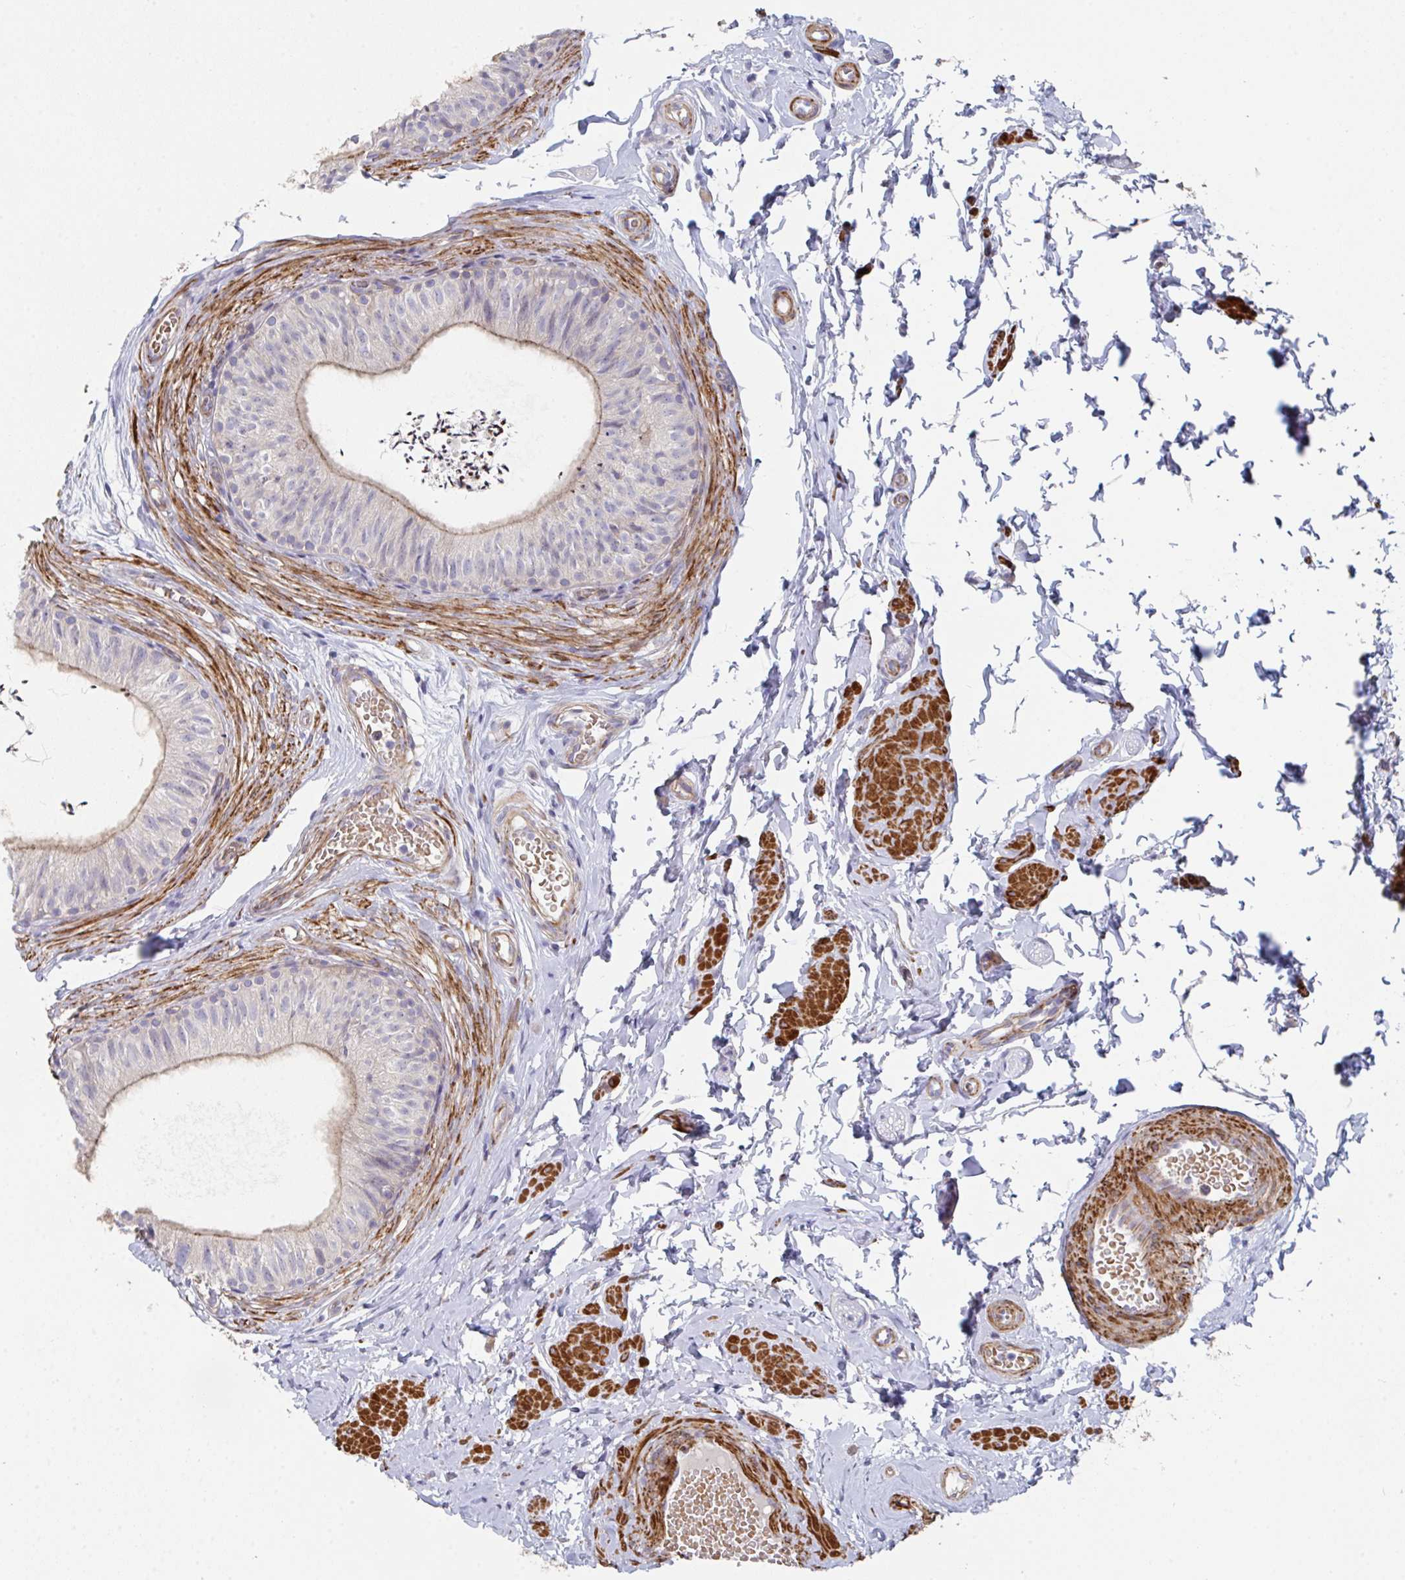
{"staining": {"intensity": "moderate", "quantity": "25%-75%", "location": "cytoplasmic/membranous"}, "tissue": "epididymis", "cell_type": "Glandular cells", "image_type": "normal", "snomed": [{"axis": "morphology", "description": "Normal tissue, NOS"}, {"axis": "topography", "description": "Epididymis, spermatic cord, NOS"}, {"axis": "topography", "description": "Epididymis"}, {"axis": "topography", "description": "Peripheral nerve tissue"}], "caption": "Brown immunohistochemical staining in benign epididymis exhibits moderate cytoplasmic/membranous staining in approximately 25%-75% of glandular cells.", "gene": "FZD2", "patient": {"sex": "male", "age": 29}}